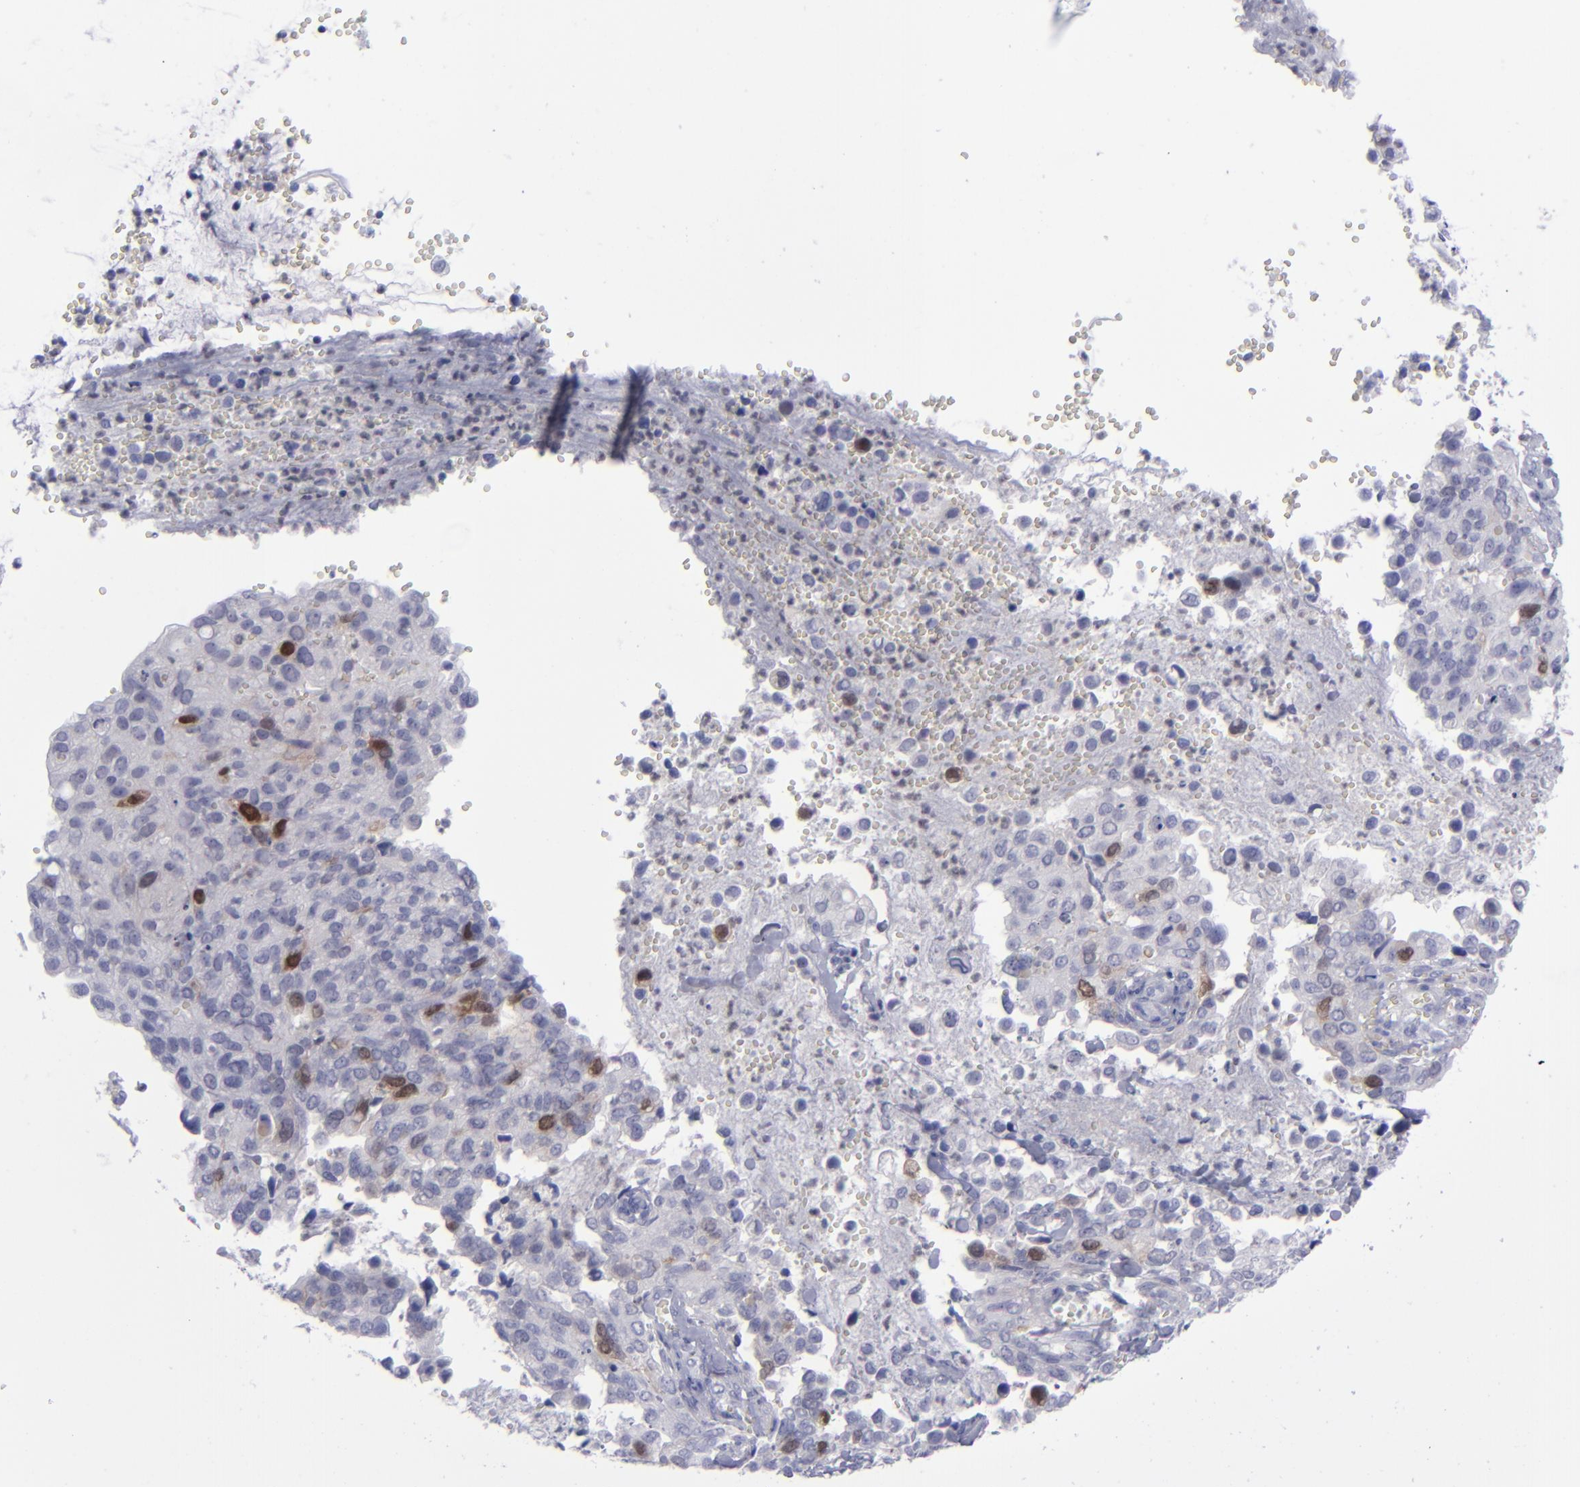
{"staining": {"intensity": "moderate", "quantity": "<25%", "location": "cytoplasmic/membranous,nuclear"}, "tissue": "cervical cancer", "cell_type": "Tumor cells", "image_type": "cancer", "snomed": [{"axis": "morphology", "description": "Normal tissue, NOS"}, {"axis": "morphology", "description": "Squamous cell carcinoma, NOS"}, {"axis": "topography", "description": "Cervix"}], "caption": "High-magnification brightfield microscopy of cervical cancer (squamous cell carcinoma) stained with DAB (brown) and counterstained with hematoxylin (blue). tumor cells exhibit moderate cytoplasmic/membranous and nuclear expression is present in about<25% of cells. (DAB IHC with brightfield microscopy, high magnification).", "gene": "AURKA", "patient": {"sex": "female", "age": 45}}